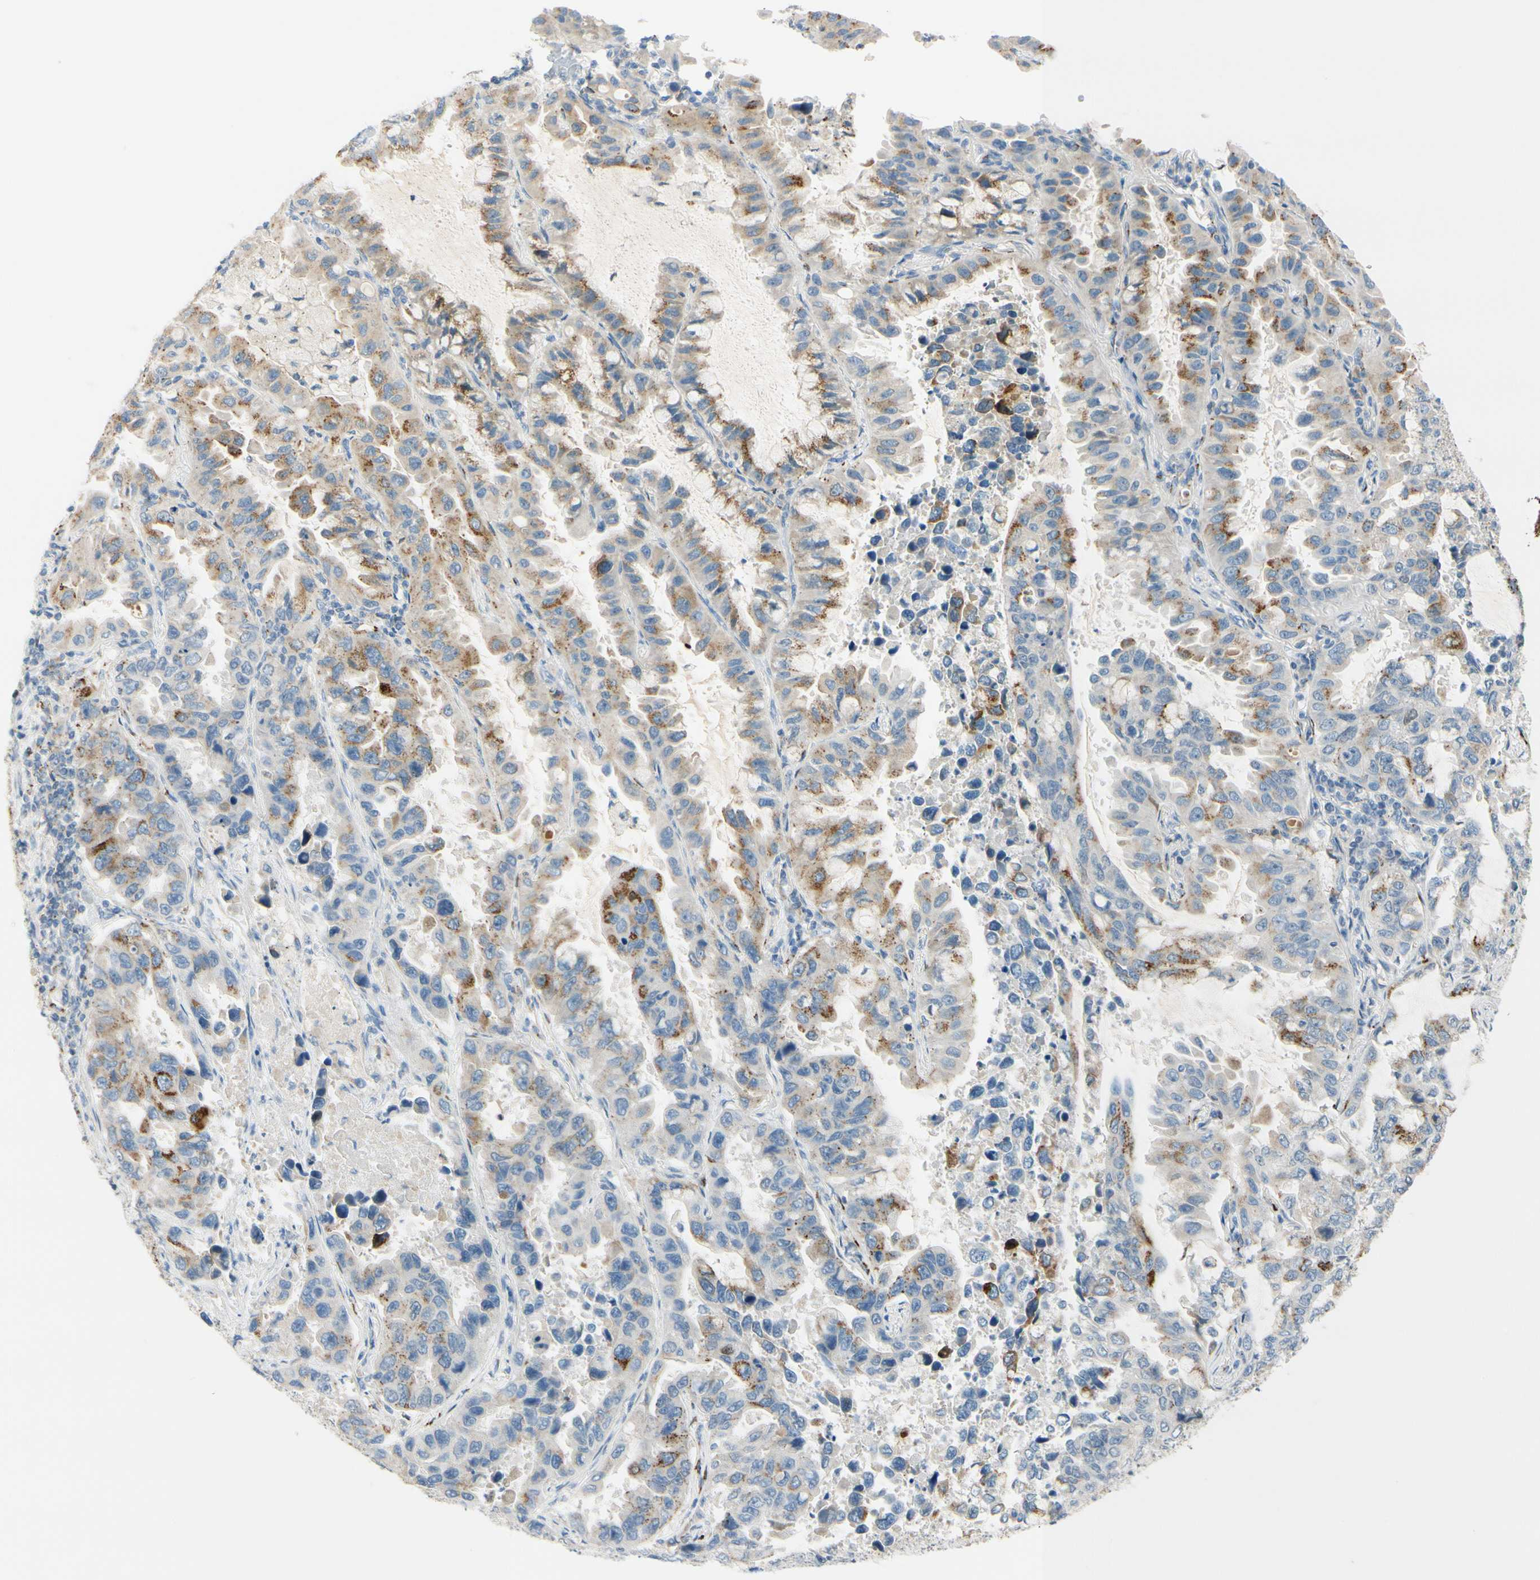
{"staining": {"intensity": "strong", "quantity": "<25%", "location": "cytoplasmic/membranous"}, "tissue": "lung cancer", "cell_type": "Tumor cells", "image_type": "cancer", "snomed": [{"axis": "morphology", "description": "Adenocarcinoma, NOS"}, {"axis": "topography", "description": "Lung"}], "caption": "Lung adenocarcinoma stained with a brown dye reveals strong cytoplasmic/membranous positive expression in approximately <25% of tumor cells.", "gene": "GALNT5", "patient": {"sex": "male", "age": 64}}